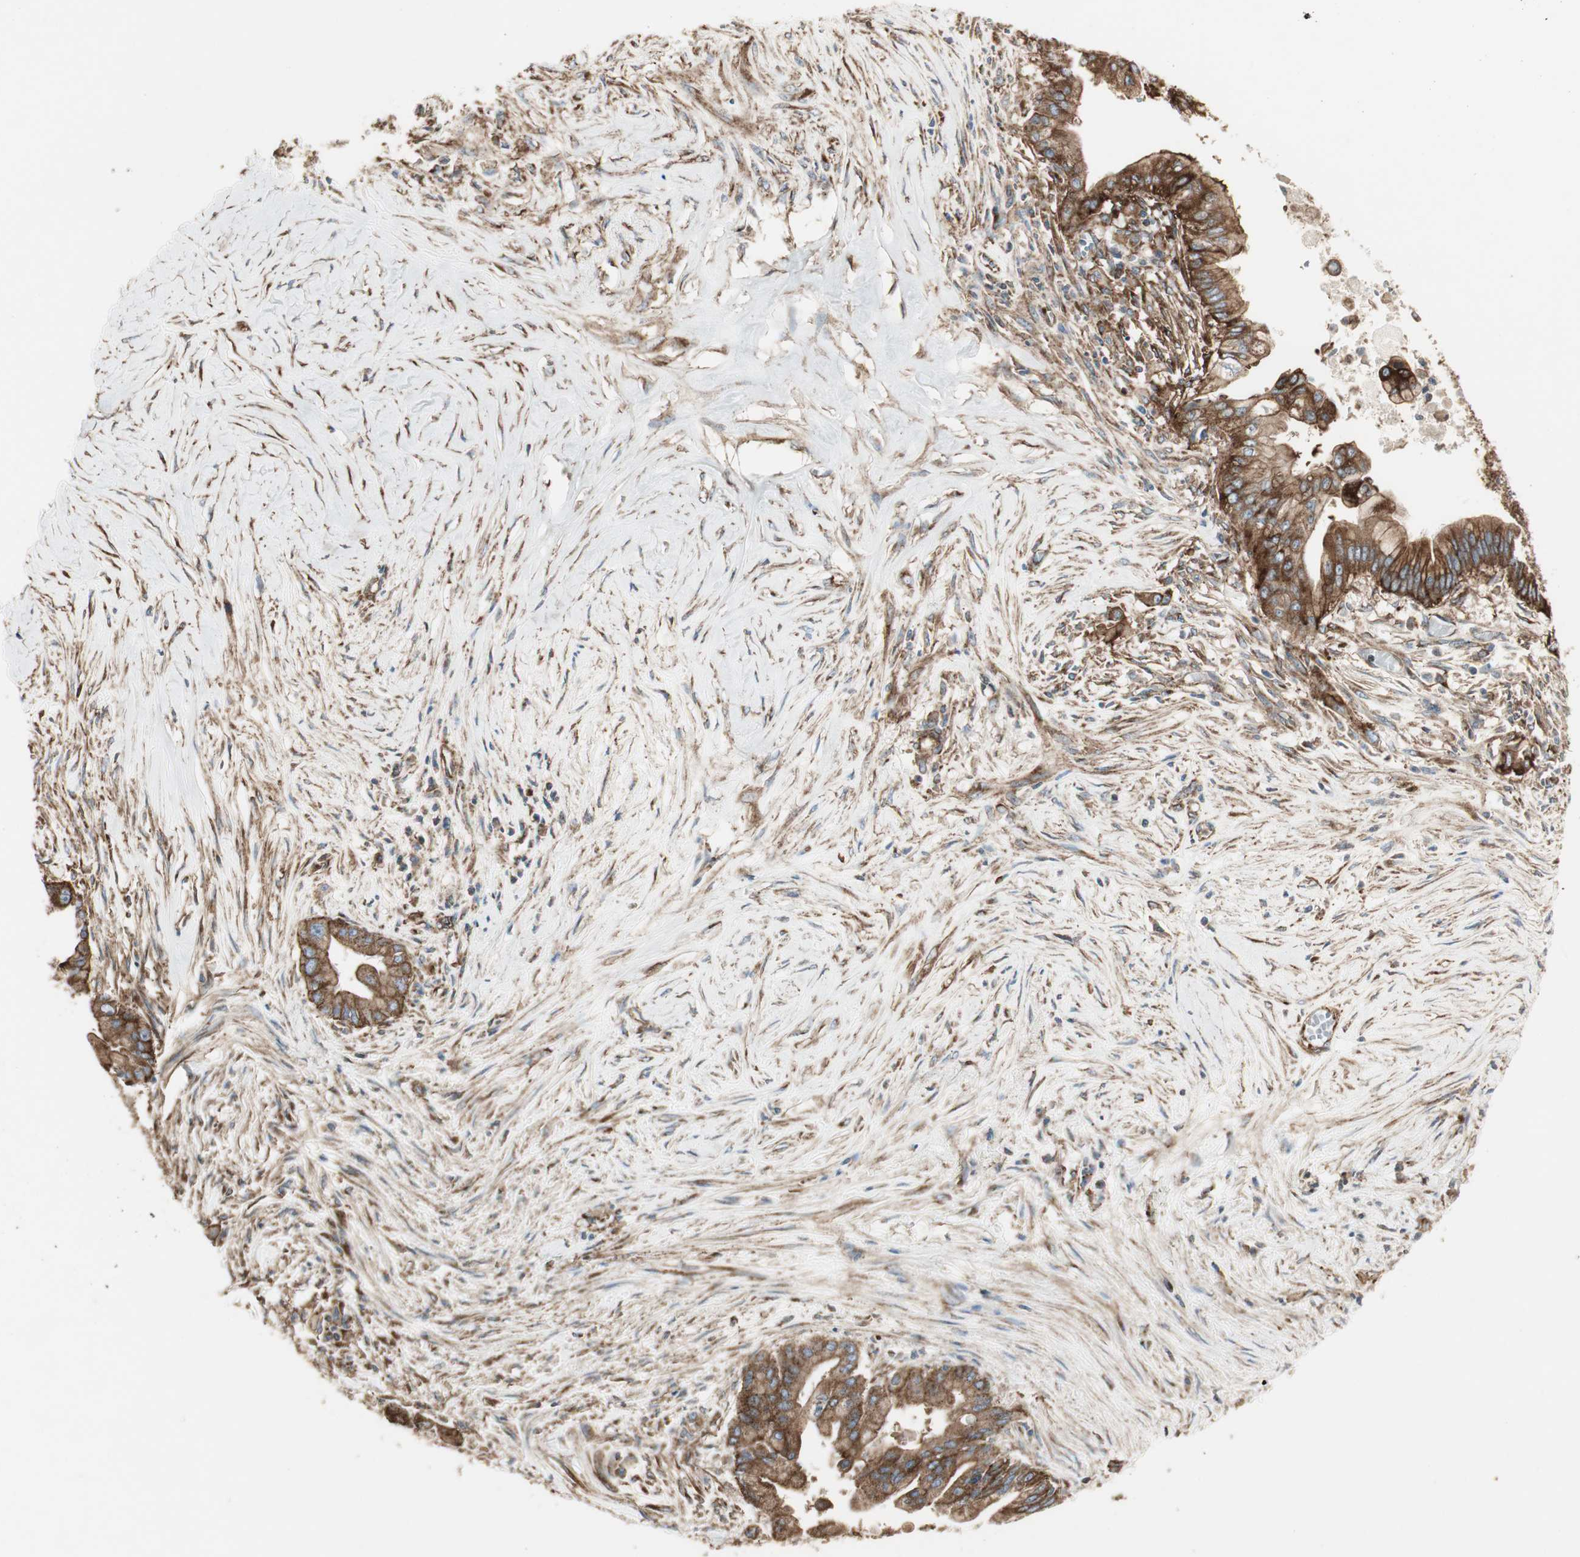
{"staining": {"intensity": "strong", "quantity": ">75%", "location": "cytoplasmic/membranous"}, "tissue": "pancreatic cancer", "cell_type": "Tumor cells", "image_type": "cancer", "snomed": [{"axis": "morphology", "description": "Adenocarcinoma, NOS"}, {"axis": "topography", "description": "Pancreas"}], "caption": "A brown stain shows strong cytoplasmic/membranous expression of a protein in human pancreatic cancer tumor cells.", "gene": "H6PD", "patient": {"sex": "male", "age": 59}}